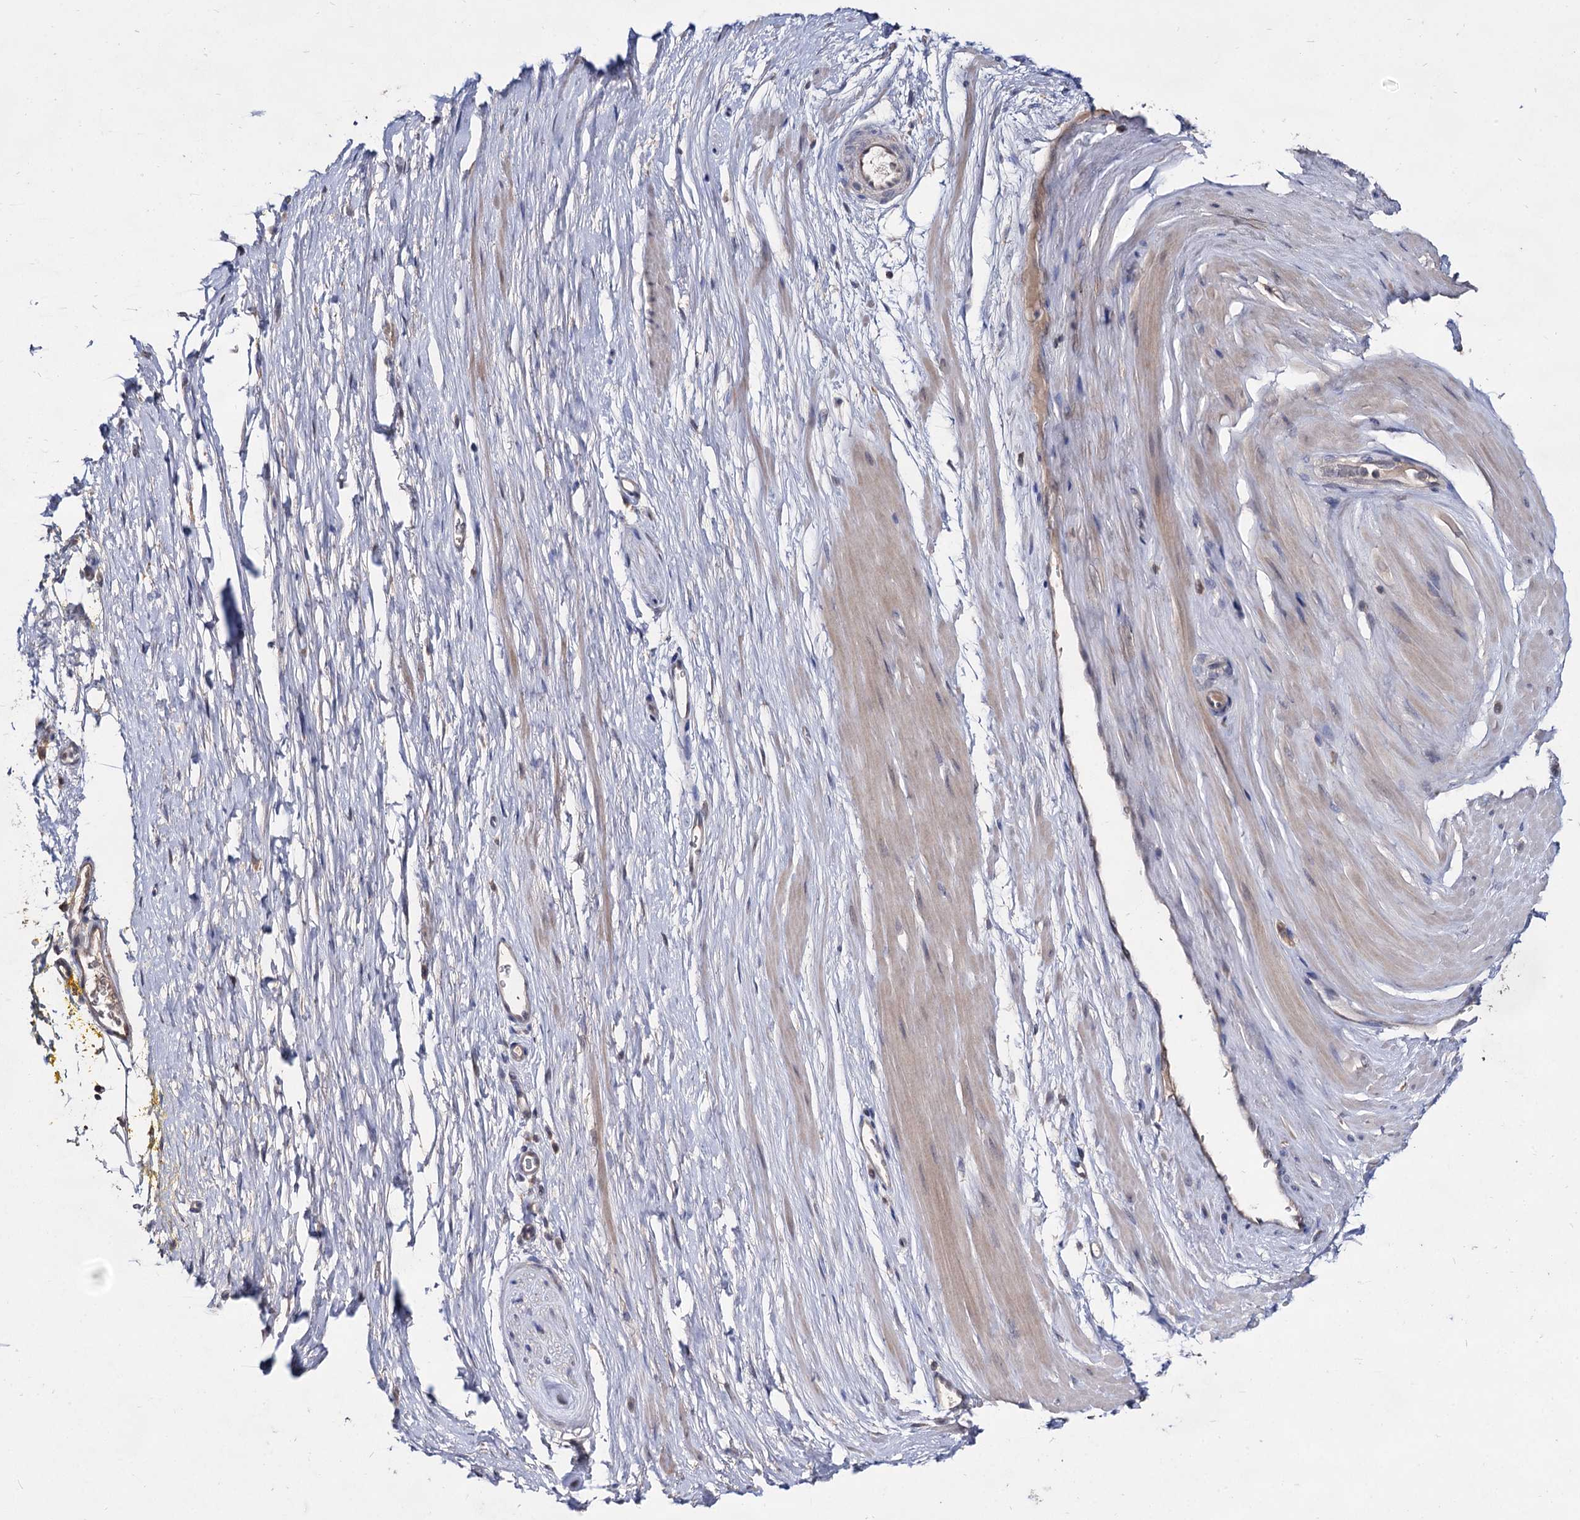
{"staining": {"intensity": "moderate", "quantity": ">75%", "location": "nuclear"}, "tissue": "adipose tissue", "cell_type": "Adipocytes", "image_type": "normal", "snomed": [{"axis": "morphology", "description": "Normal tissue, NOS"}, {"axis": "morphology", "description": "Adenocarcinoma, Low grade"}, {"axis": "topography", "description": "Prostate"}, {"axis": "topography", "description": "Peripheral nerve tissue"}], "caption": "Immunohistochemical staining of normal adipose tissue demonstrates medium levels of moderate nuclear positivity in approximately >75% of adipocytes. (Stains: DAB in brown, nuclei in blue, Microscopy: brightfield microscopy at high magnification).", "gene": "ACTR6", "patient": {"sex": "male", "age": 63}}